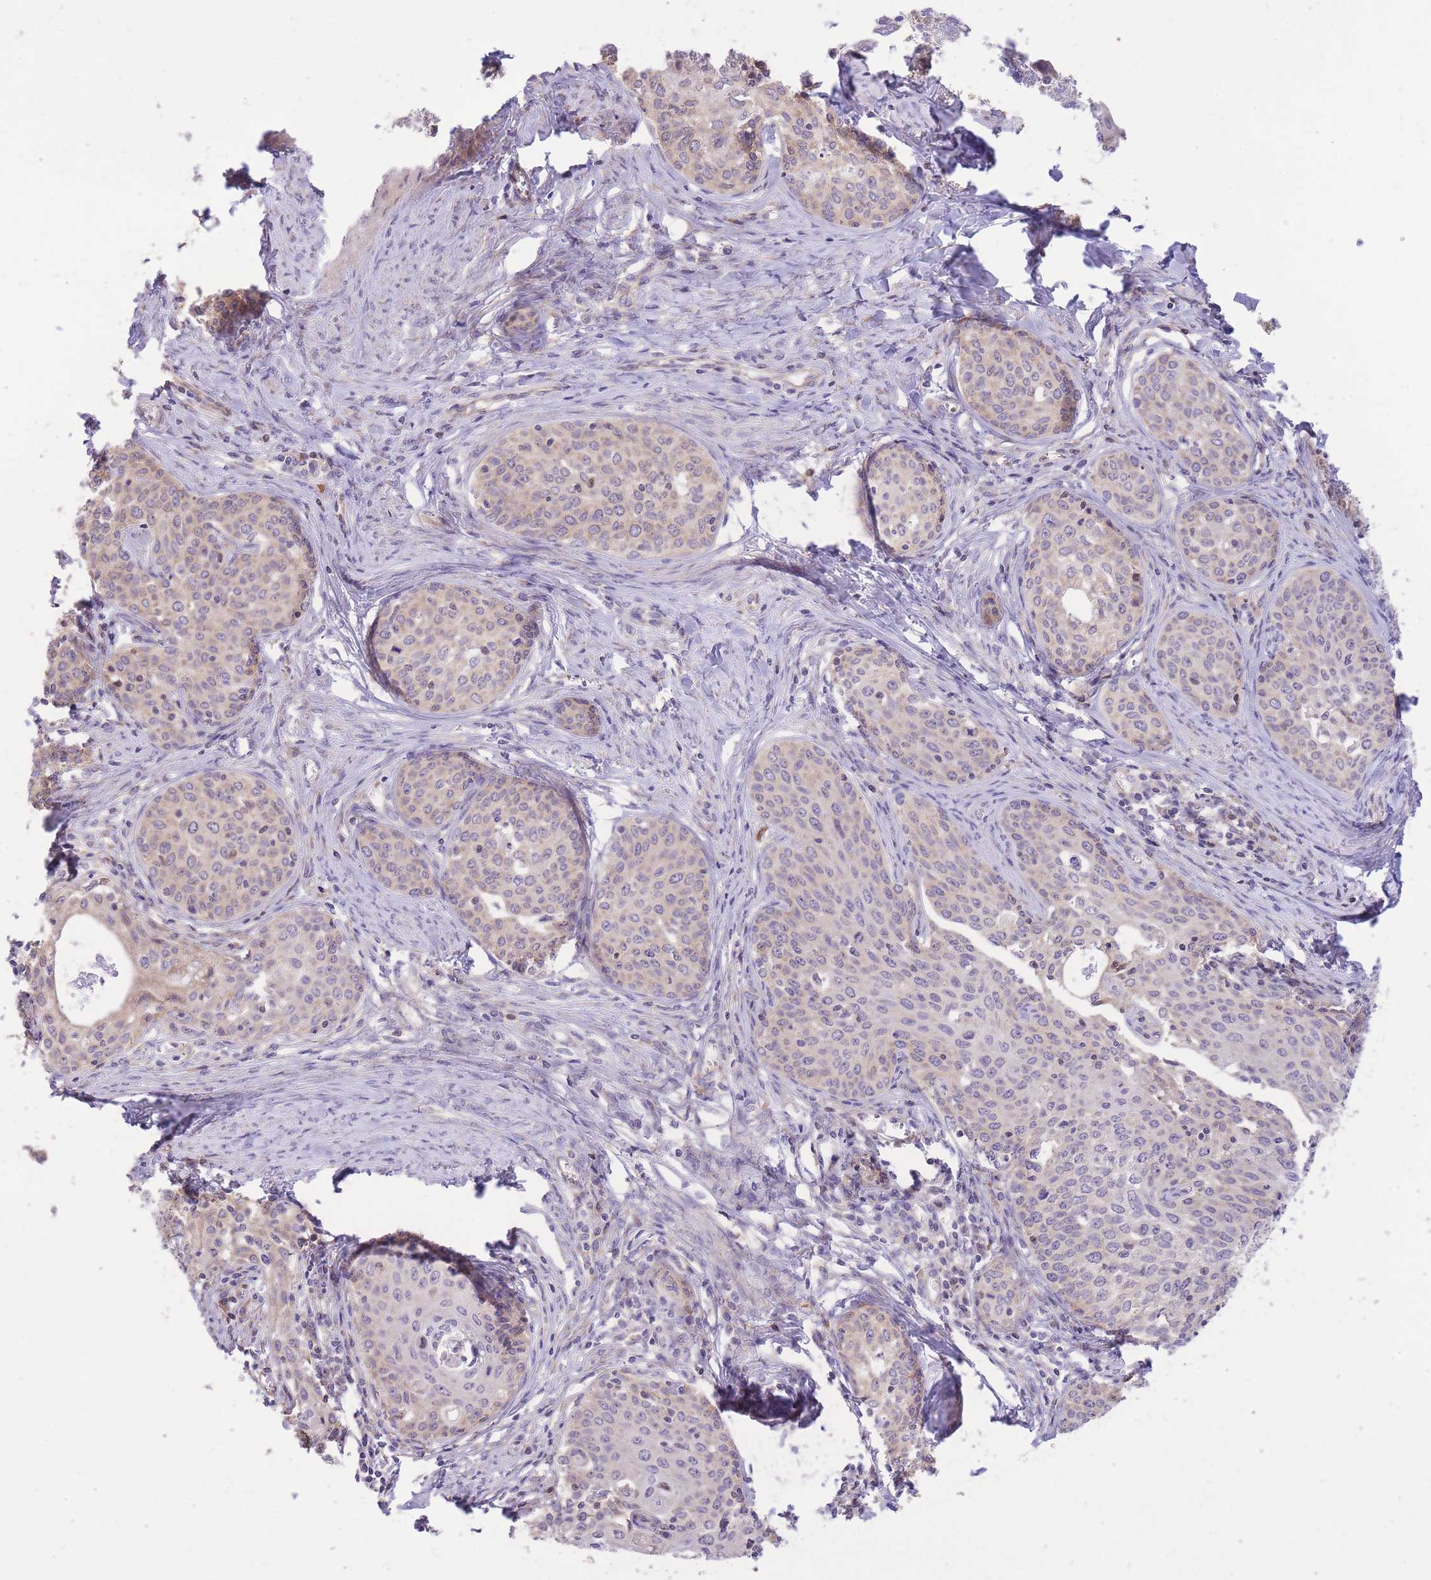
{"staining": {"intensity": "weak", "quantity": "<25%", "location": "cytoplasmic/membranous"}, "tissue": "cervical cancer", "cell_type": "Tumor cells", "image_type": "cancer", "snomed": [{"axis": "morphology", "description": "Squamous cell carcinoma, NOS"}, {"axis": "morphology", "description": "Adenocarcinoma, NOS"}, {"axis": "topography", "description": "Cervix"}], "caption": "Protein analysis of cervical cancer (squamous cell carcinoma) displays no significant staining in tumor cells. (DAB immunohistochemistry with hematoxylin counter stain).", "gene": "TOPAZ1", "patient": {"sex": "female", "age": 52}}